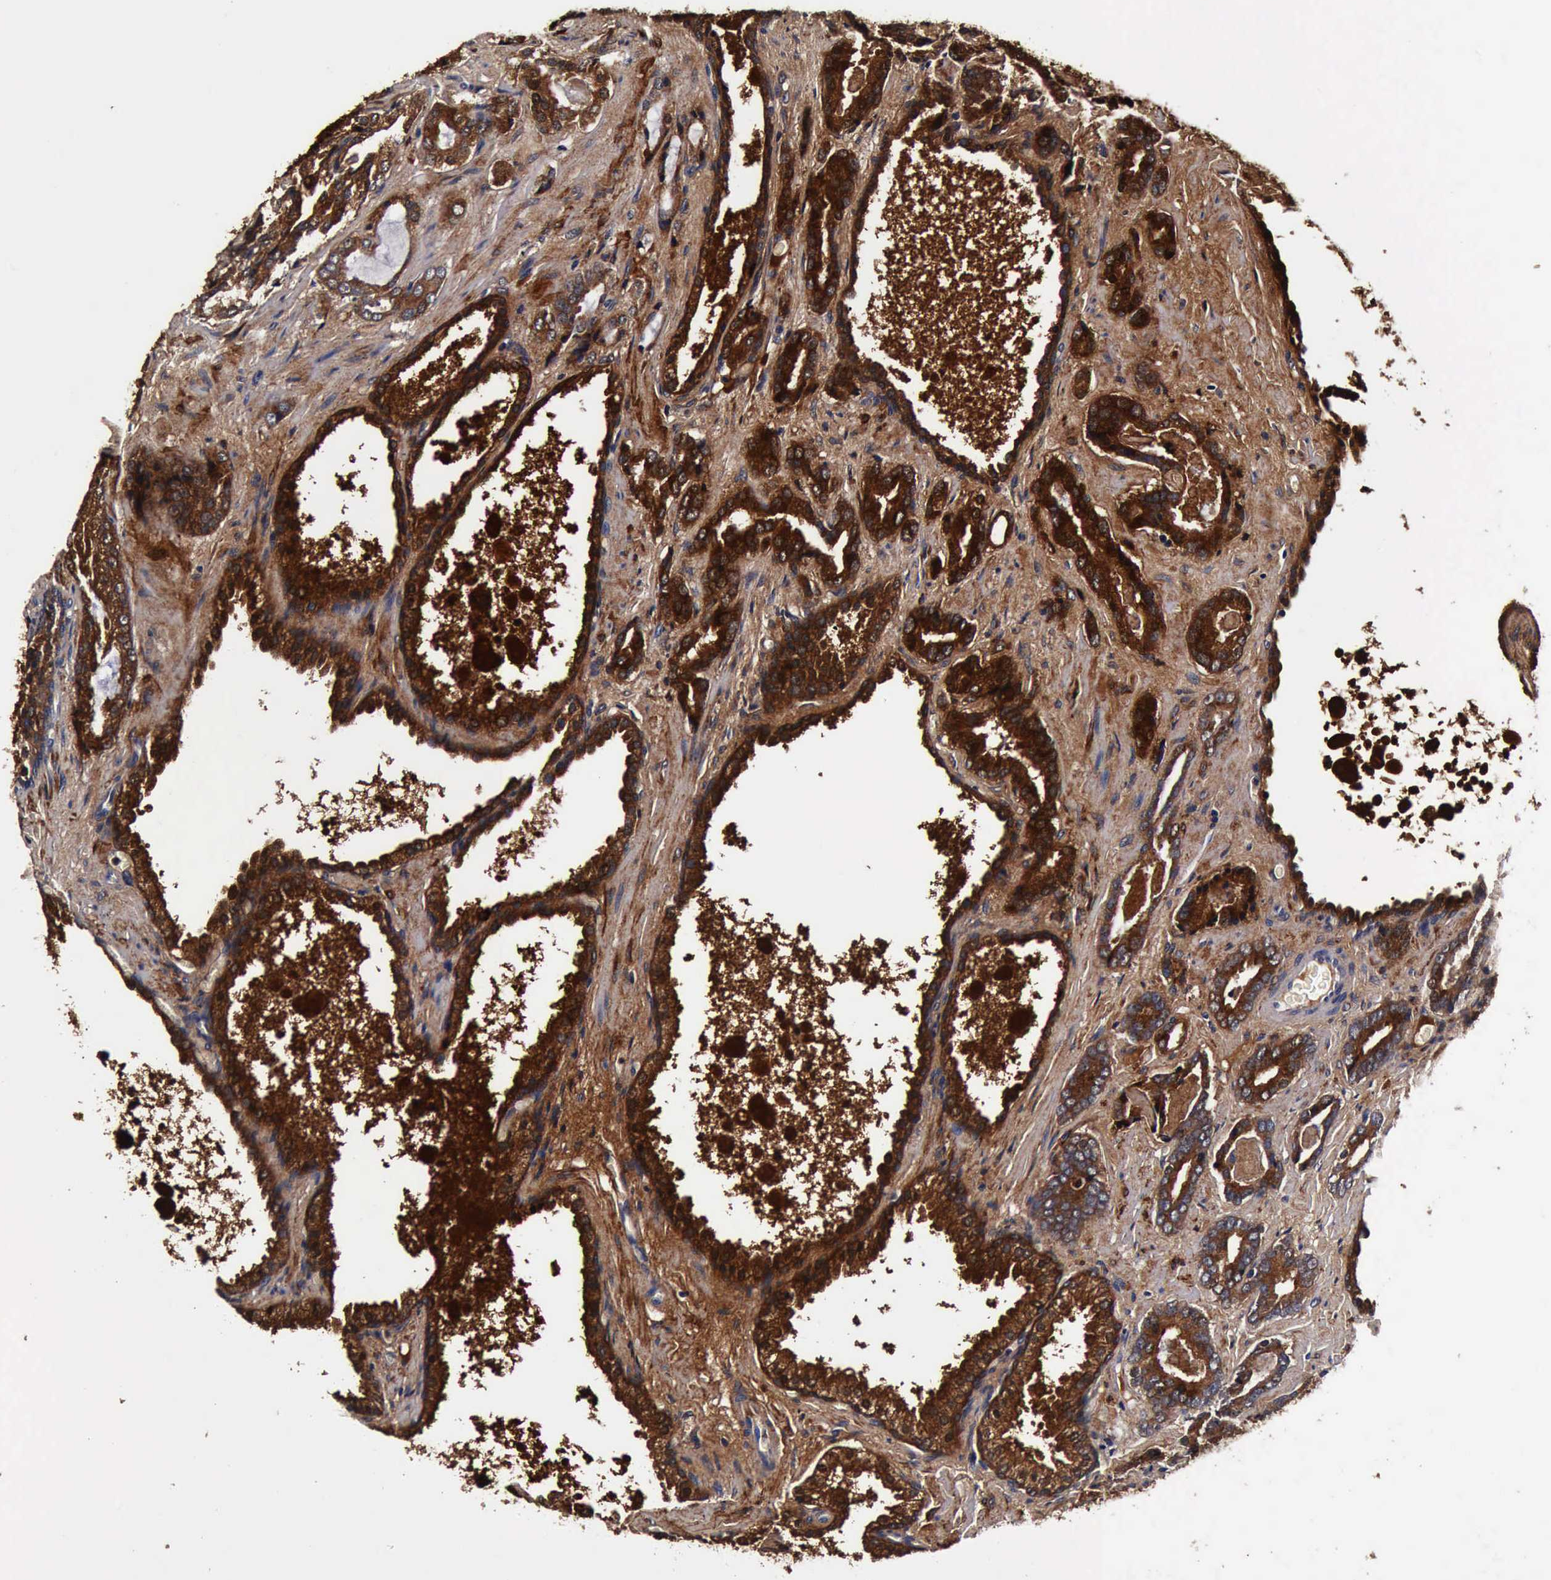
{"staining": {"intensity": "strong", "quantity": ">75%", "location": "cytoplasmic/membranous"}, "tissue": "prostate cancer", "cell_type": "Tumor cells", "image_type": "cancer", "snomed": [{"axis": "morphology", "description": "Adenocarcinoma, Medium grade"}, {"axis": "topography", "description": "Prostate"}], "caption": "Approximately >75% of tumor cells in human medium-grade adenocarcinoma (prostate) show strong cytoplasmic/membranous protein positivity as visualized by brown immunohistochemical staining.", "gene": "CST3", "patient": {"sex": "male", "age": 64}}